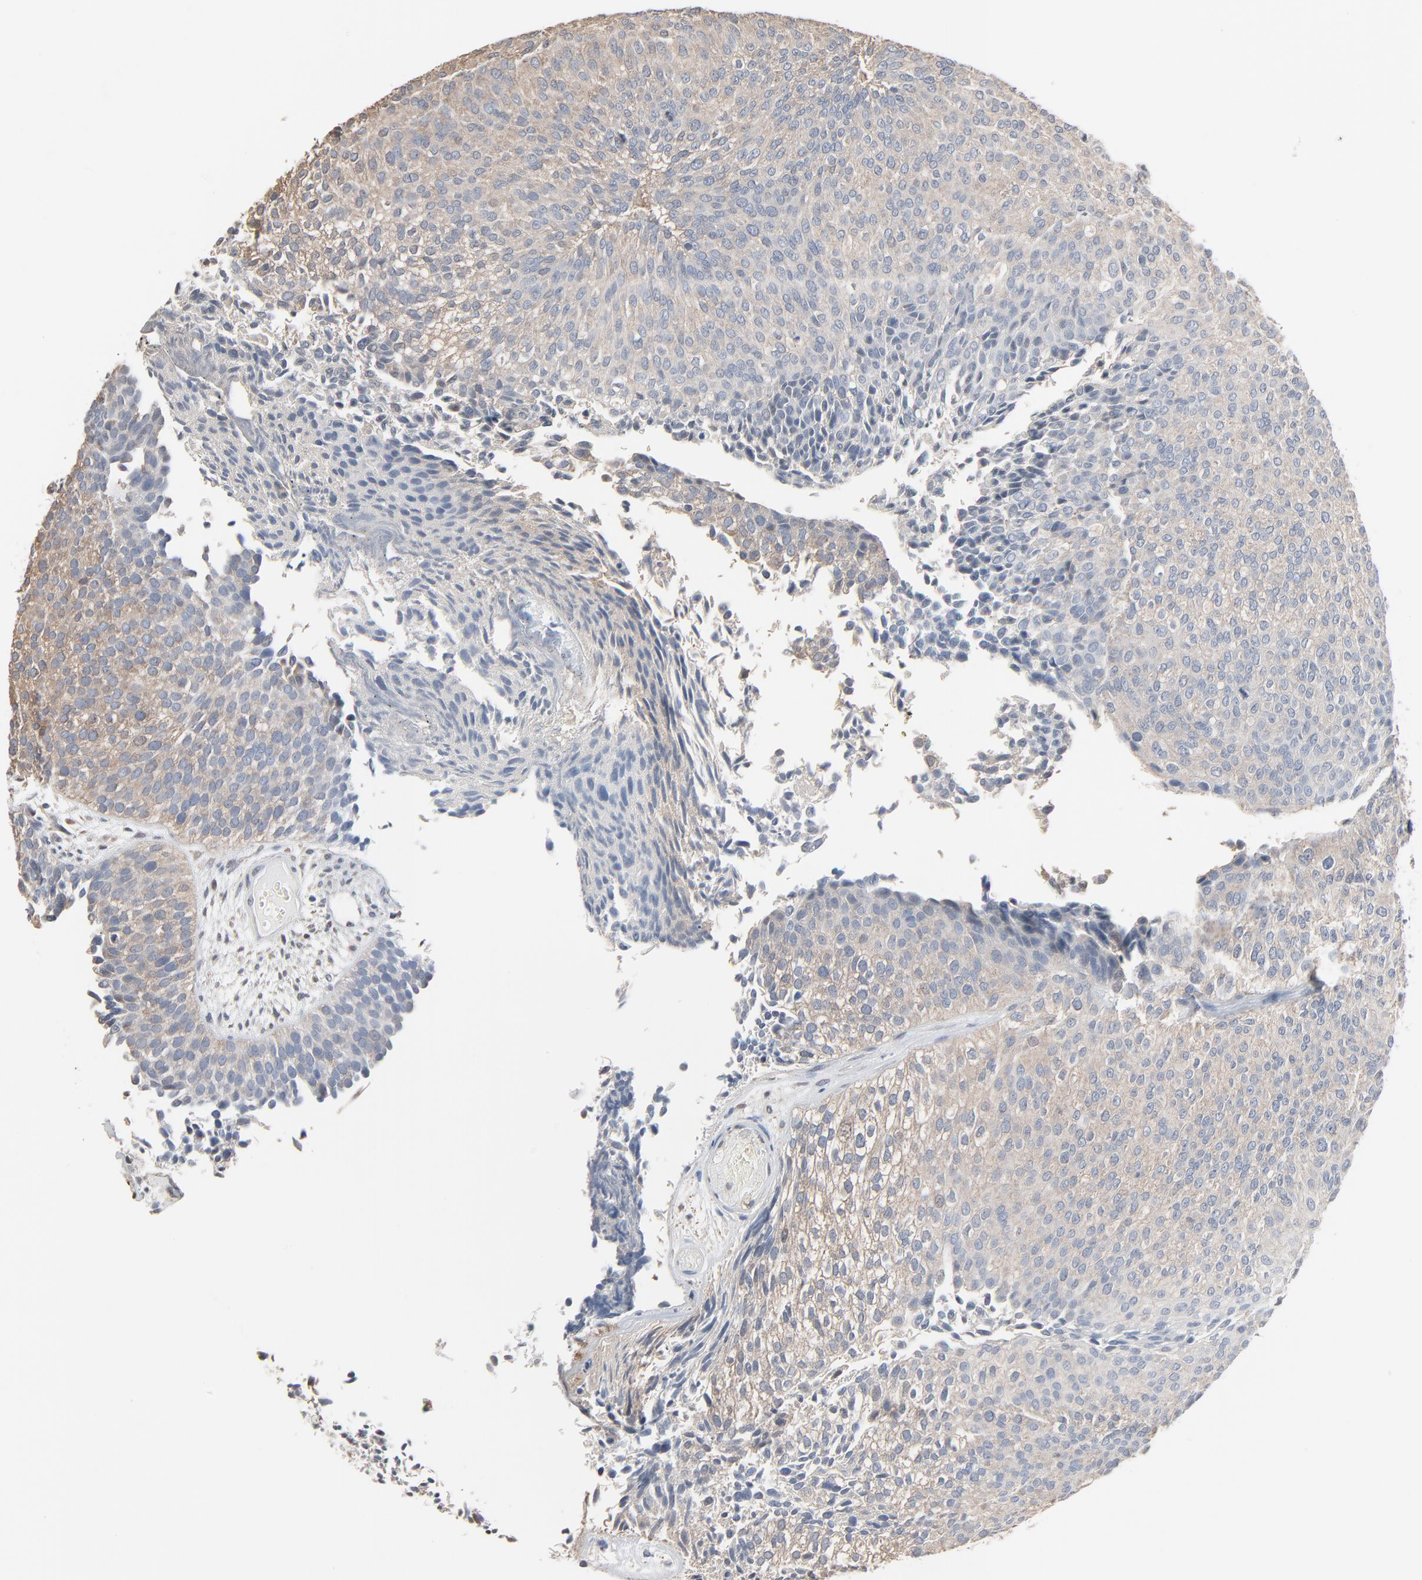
{"staining": {"intensity": "weak", "quantity": ">75%", "location": "cytoplasmic/membranous"}, "tissue": "urothelial cancer", "cell_type": "Tumor cells", "image_type": "cancer", "snomed": [{"axis": "morphology", "description": "Urothelial carcinoma, Low grade"}, {"axis": "topography", "description": "Urinary bladder"}], "caption": "Immunohistochemistry photomicrograph of urothelial cancer stained for a protein (brown), which shows low levels of weak cytoplasmic/membranous positivity in approximately >75% of tumor cells.", "gene": "CCT5", "patient": {"sex": "male", "age": 84}}